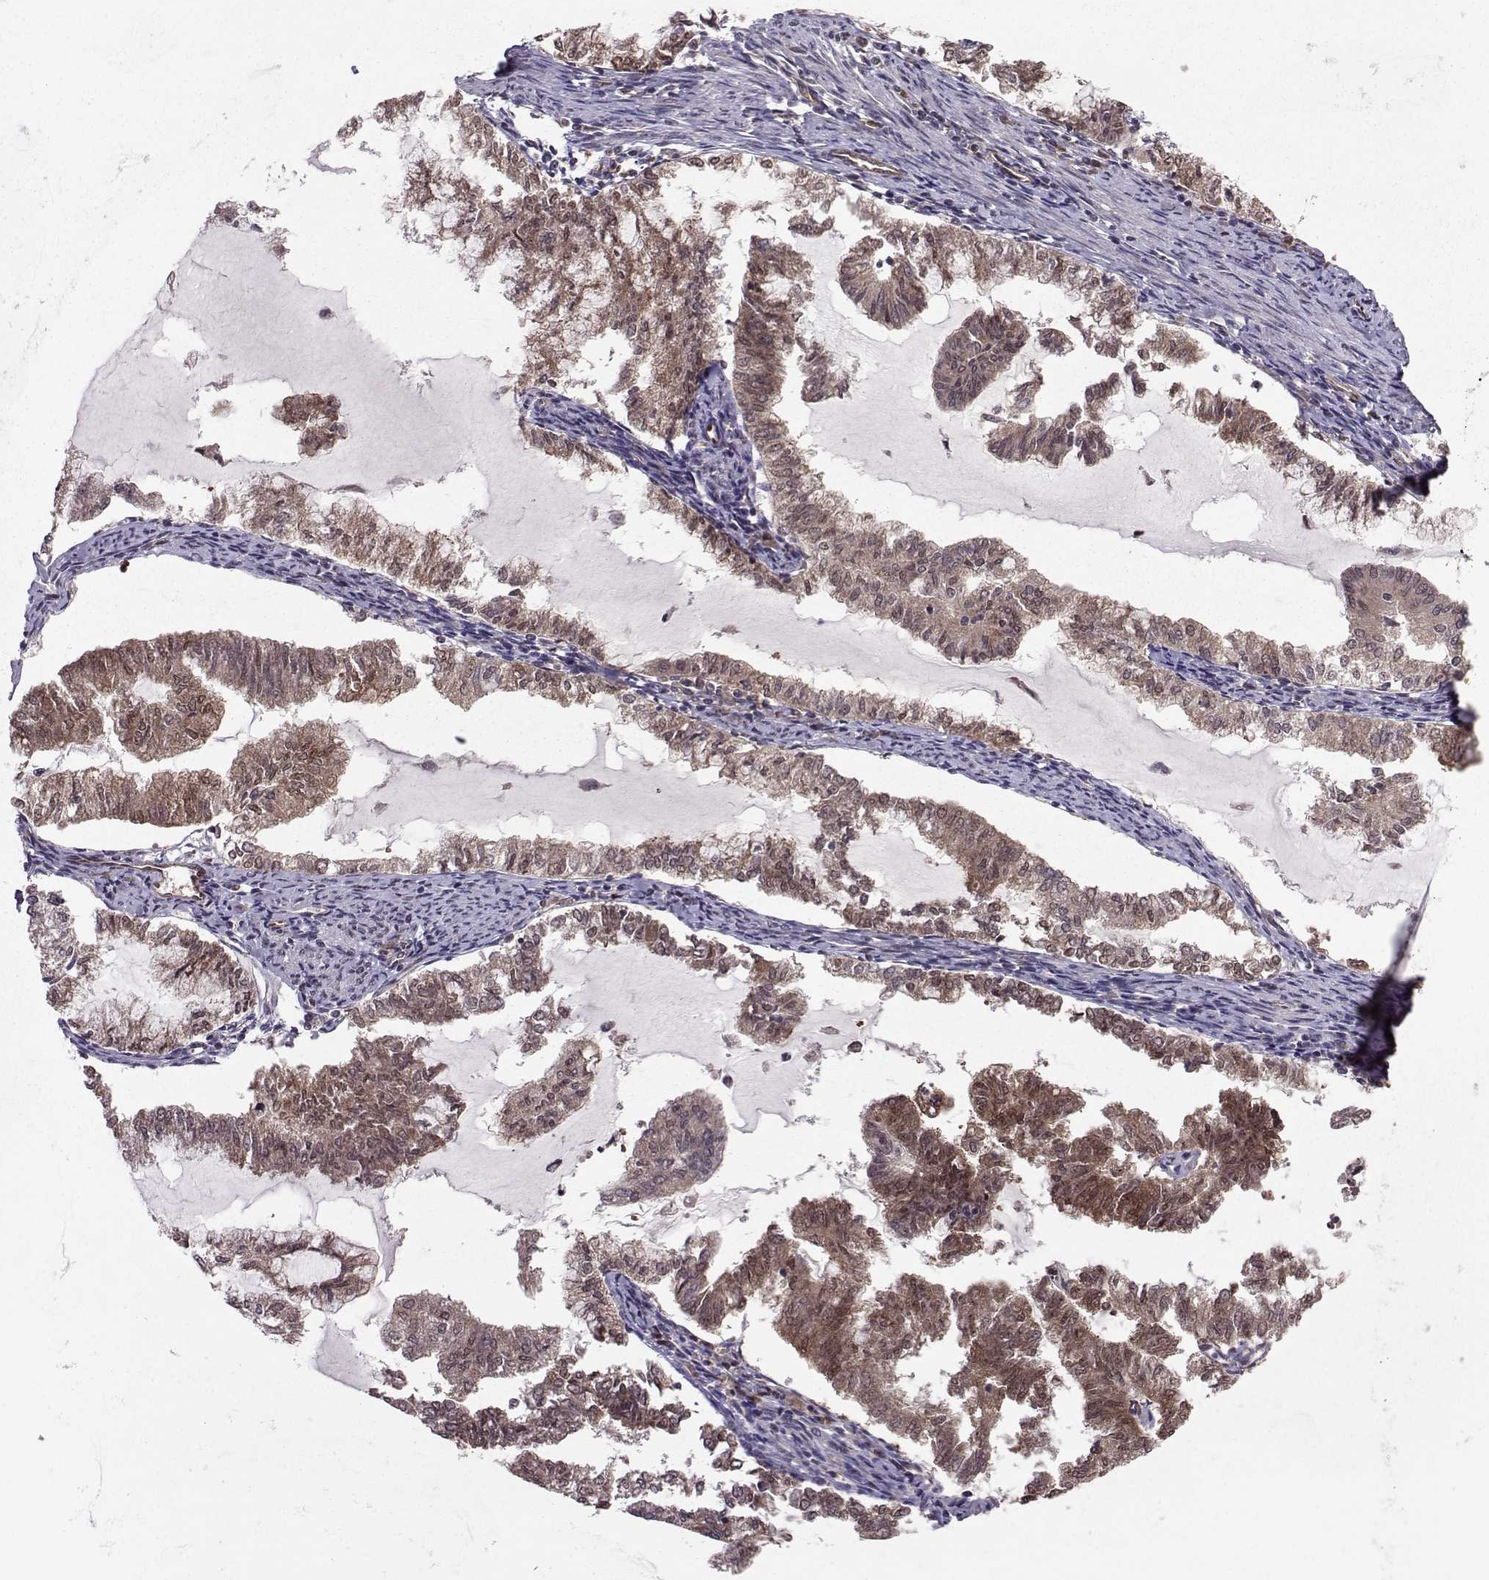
{"staining": {"intensity": "weak", "quantity": ">75%", "location": "cytoplasmic/membranous"}, "tissue": "endometrial cancer", "cell_type": "Tumor cells", "image_type": "cancer", "snomed": [{"axis": "morphology", "description": "Adenocarcinoma, NOS"}, {"axis": "topography", "description": "Endometrium"}], "caption": "Immunohistochemistry (IHC) photomicrograph of endometrial cancer (adenocarcinoma) stained for a protein (brown), which displays low levels of weak cytoplasmic/membranous staining in approximately >75% of tumor cells.", "gene": "PPP2R2A", "patient": {"sex": "female", "age": 79}}